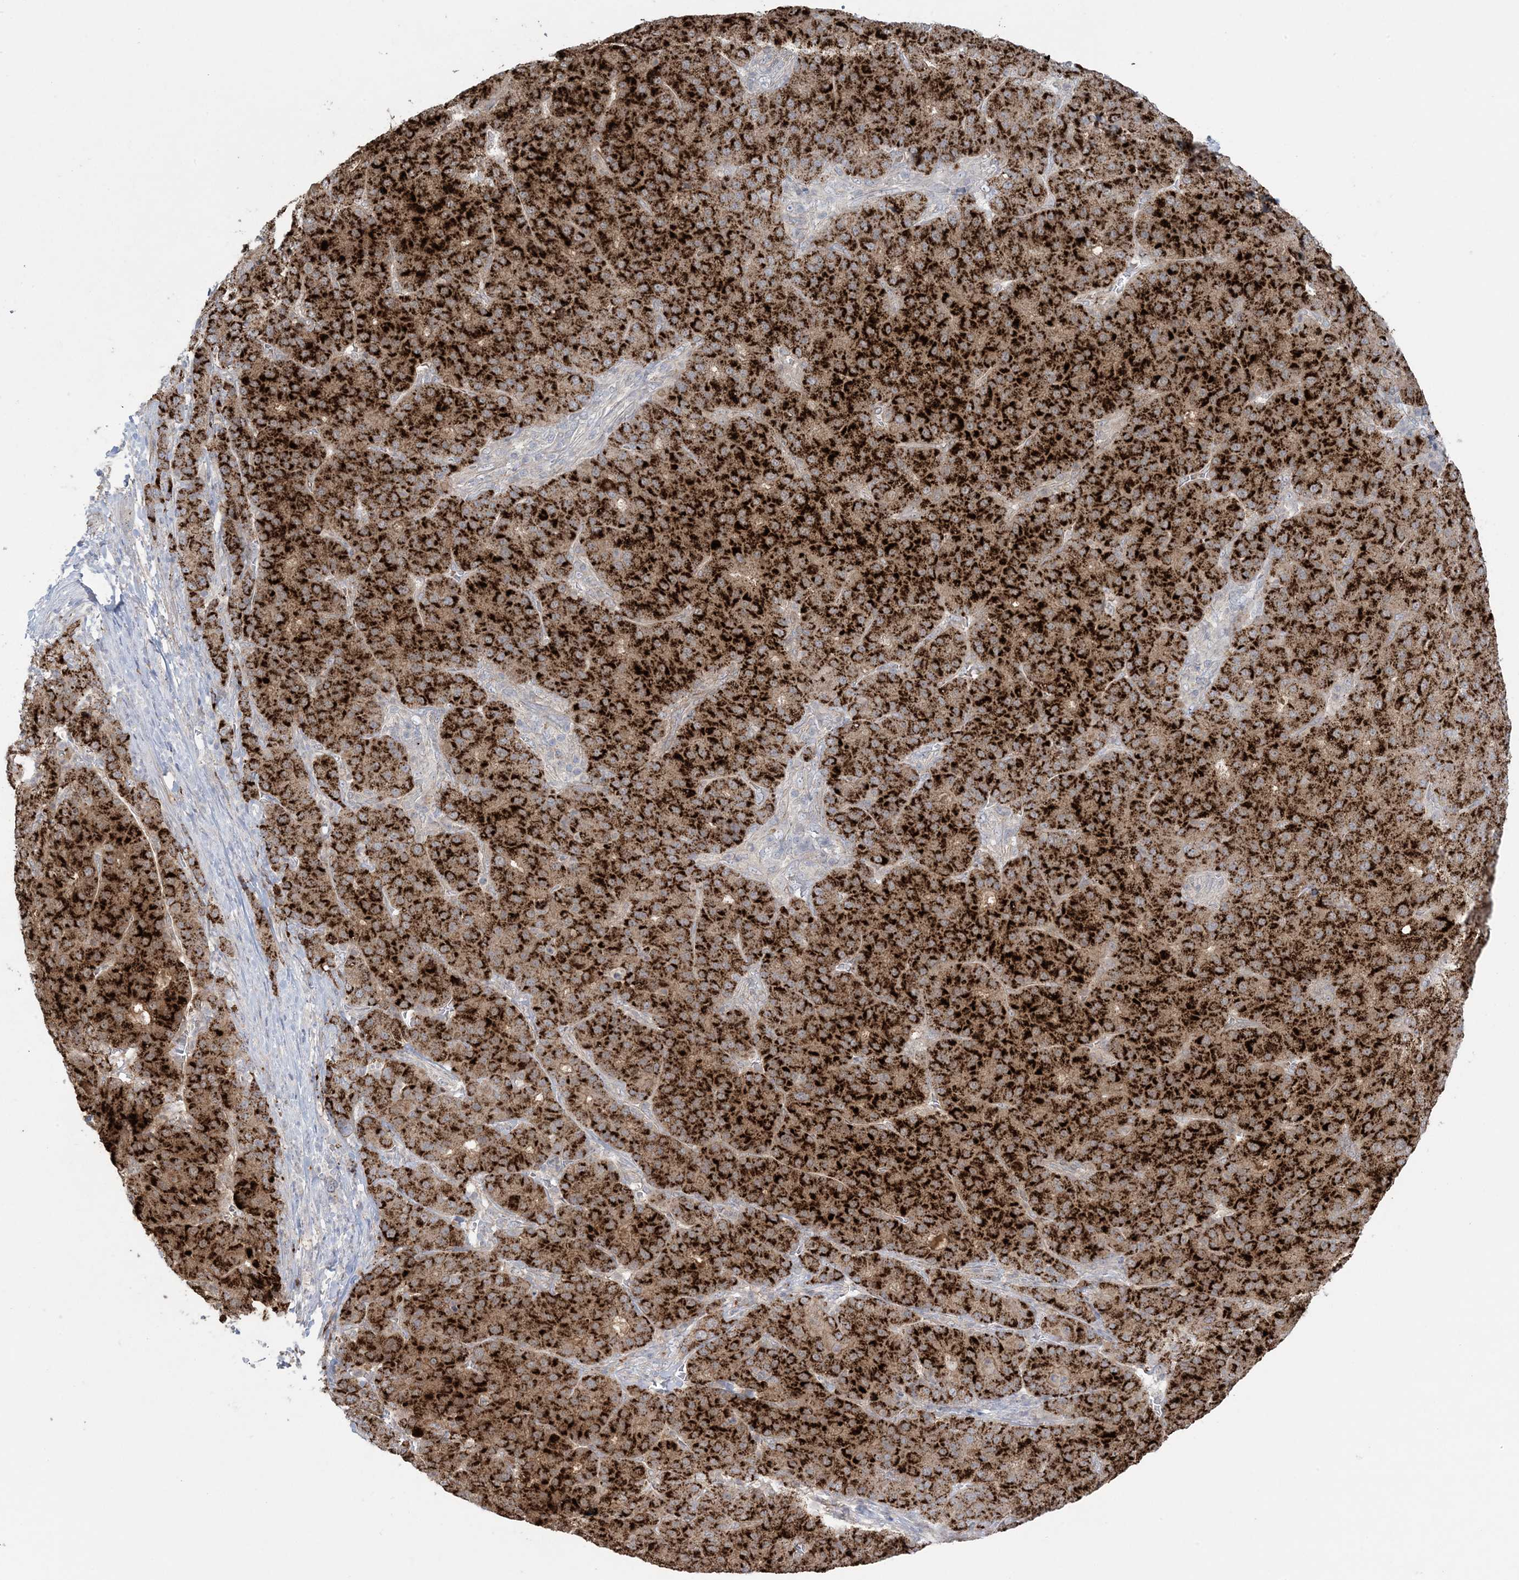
{"staining": {"intensity": "strong", "quantity": ">75%", "location": "cytoplasmic/membranous"}, "tissue": "liver cancer", "cell_type": "Tumor cells", "image_type": "cancer", "snomed": [{"axis": "morphology", "description": "Carcinoma, Hepatocellular, NOS"}, {"axis": "topography", "description": "Liver"}], "caption": "Immunohistochemistry (IHC) of human hepatocellular carcinoma (liver) demonstrates high levels of strong cytoplasmic/membranous positivity in approximately >75% of tumor cells.", "gene": "AGXT", "patient": {"sex": "male", "age": 65}}